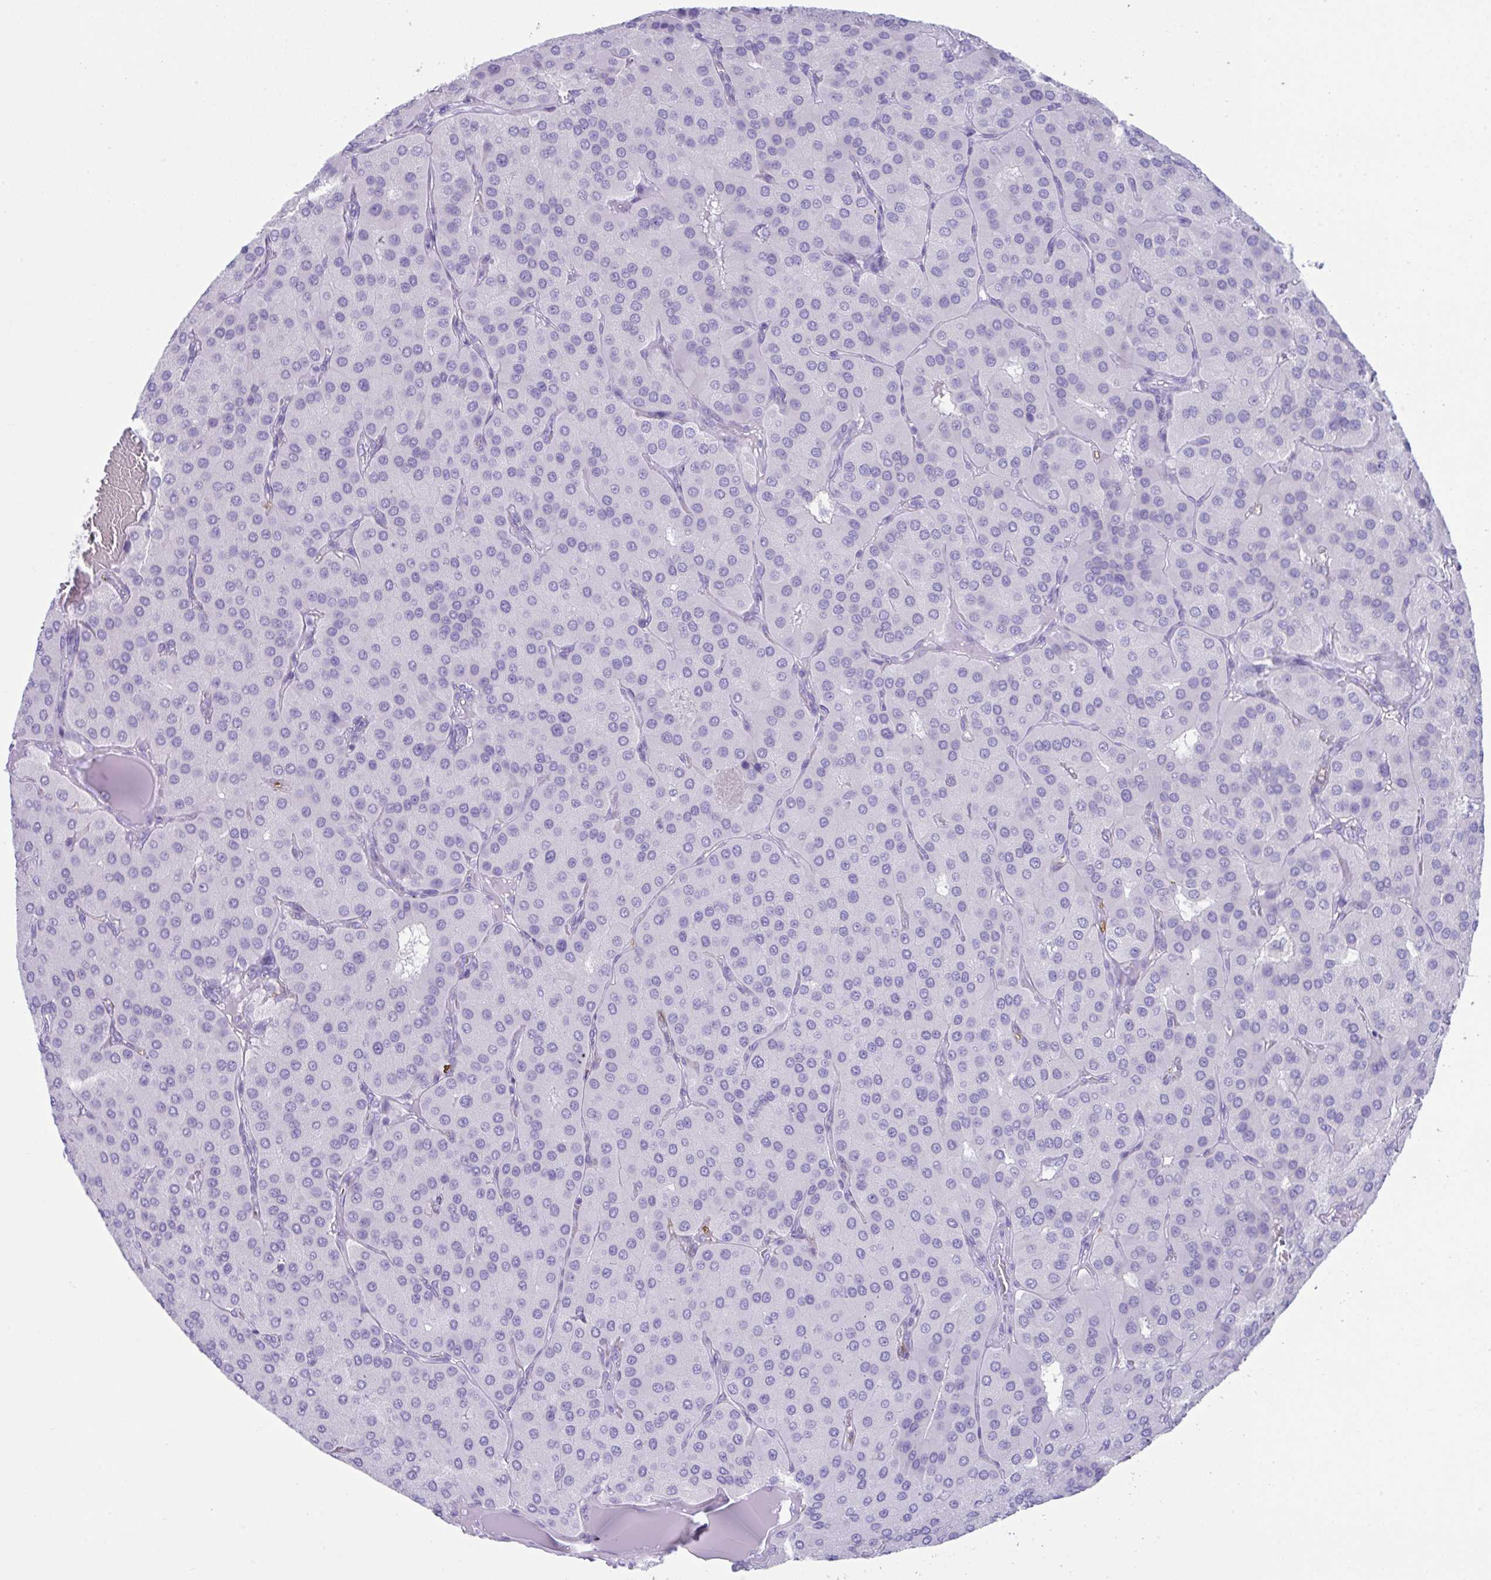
{"staining": {"intensity": "negative", "quantity": "none", "location": "none"}, "tissue": "parathyroid gland", "cell_type": "Glandular cells", "image_type": "normal", "snomed": [{"axis": "morphology", "description": "Normal tissue, NOS"}, {"axis": "morphology", "description": "Adenoma, NOS"}, {"axis": "topography", "description": "Parathyroid gland"}], "caption": "A high-resolution image shows immunohistochemistry (IHC) staining of unremarkable parathyroid gland, which reveals no significant positivity in glandular cells. (DAB (3,3'-diaminobenzidine) IHC visualized using brightfield microscopy, high magnification).", "gene": "PSCA", "patient": {"sex": "female", "age": 86}}